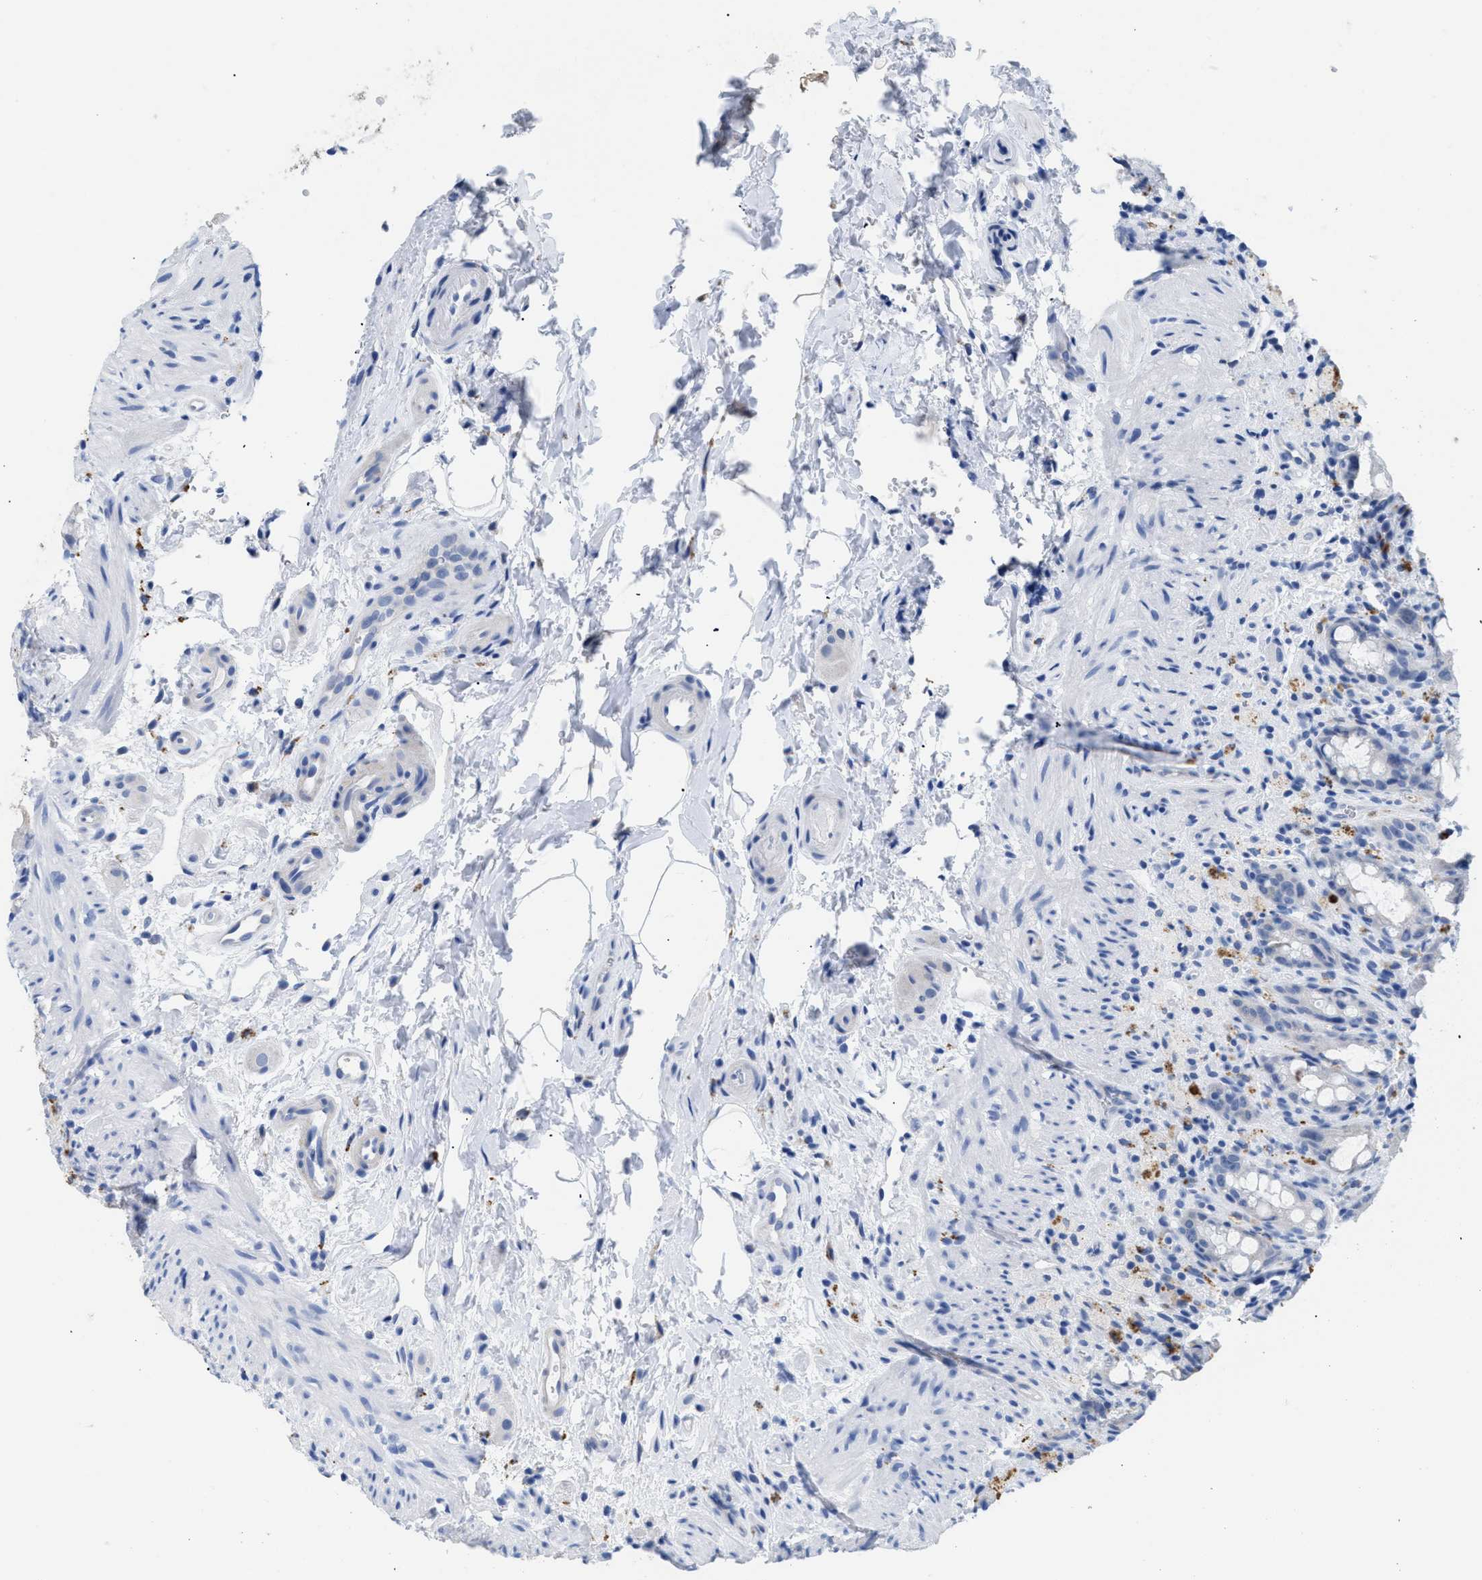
{"staining": {"intensity": "negative", "quantity": "none", "location": "none"}, "tissue": "rectum", "cell_type": "Glandular cells", "image_type": "normal", "snomed": [{"axis": "morphology", "description": "Normal tissue, NOS"}, {"axis": "topography", "description": "Rectum"}], "caption": "Rectum was stained to show a protein in brown. There is no significant expression in glandular cells. Nuclei are stained in blue.", "gene": "APOBEC2", "patient": {"sex": "male", "age": 44}}